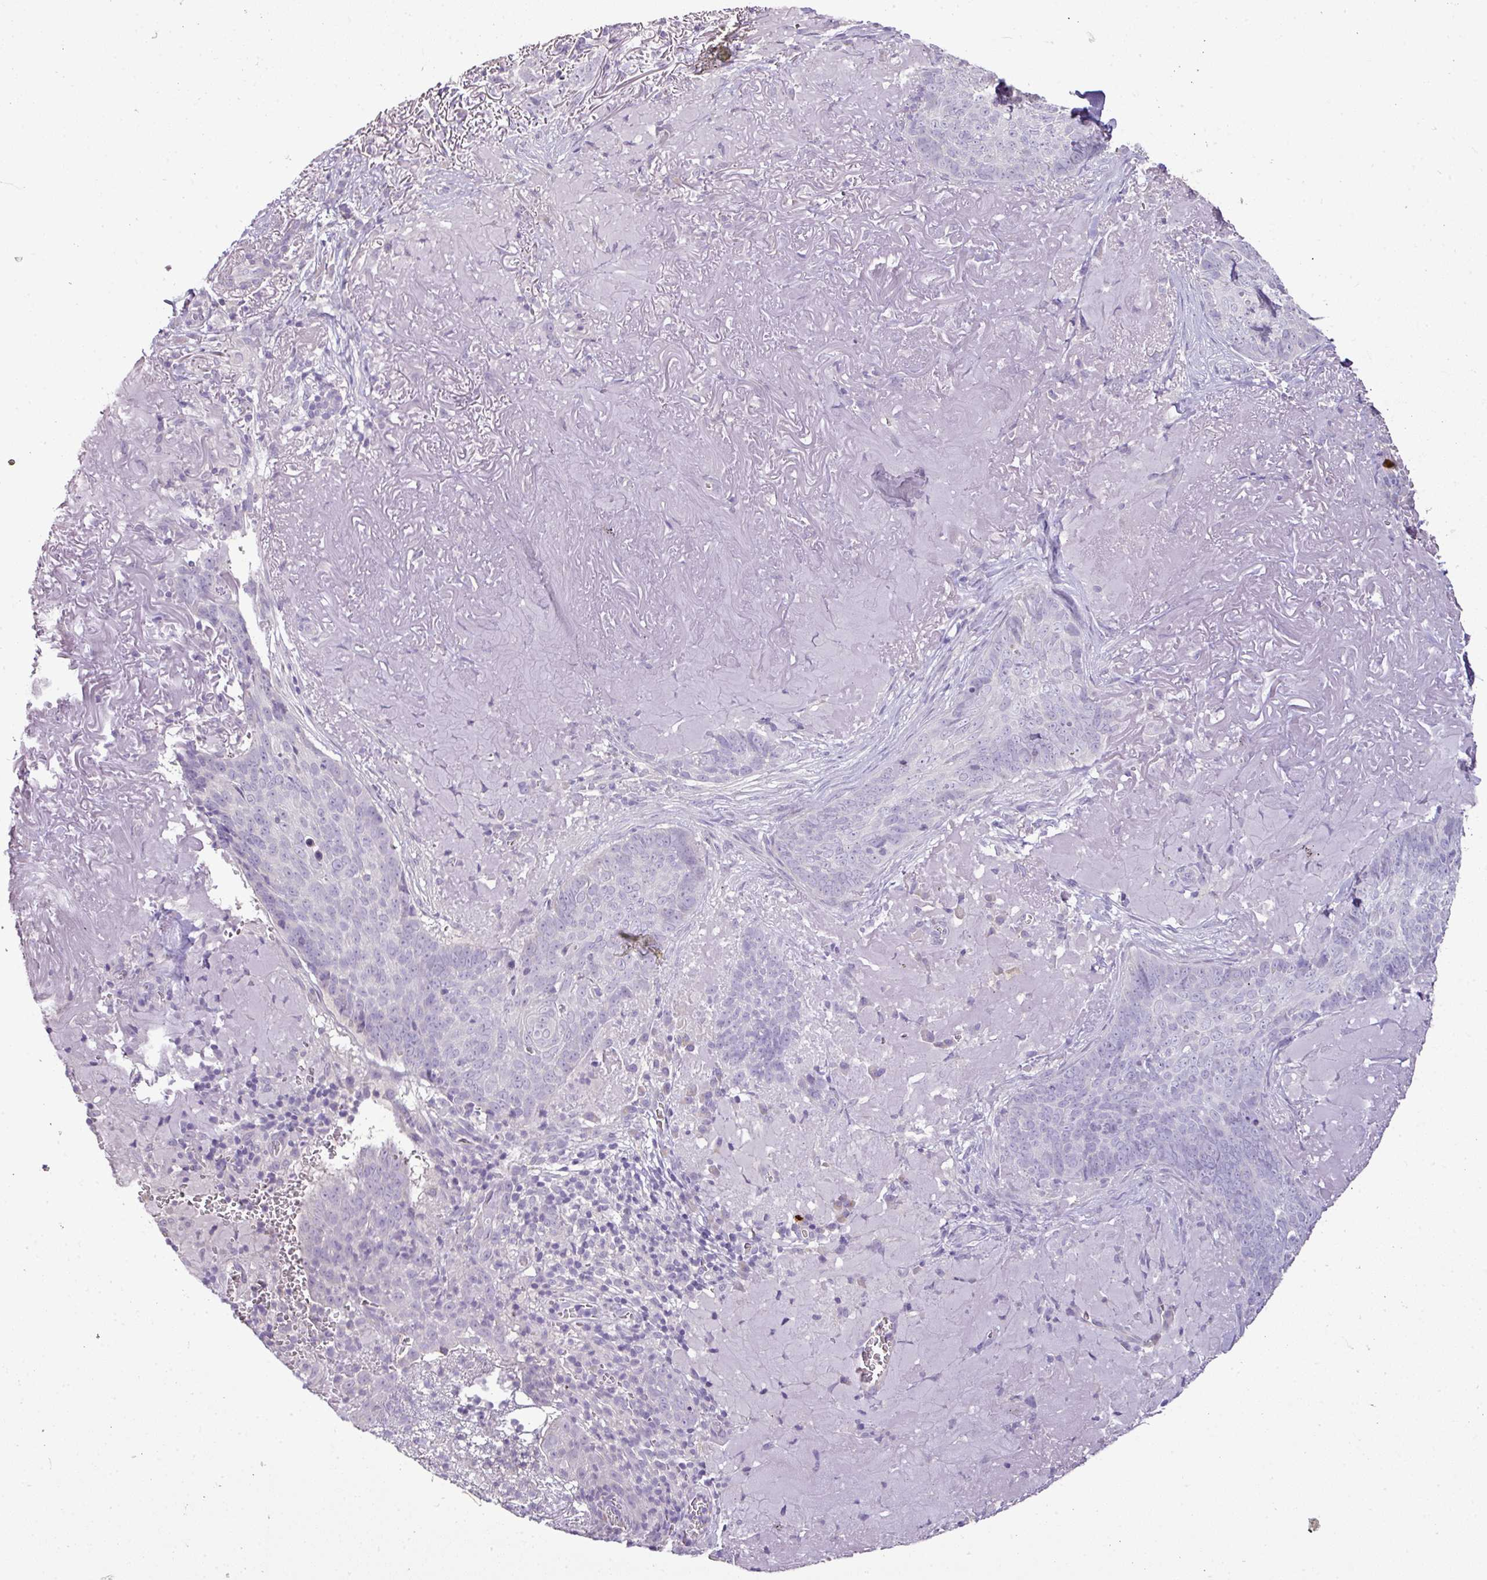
{"staining": {"intensity": "negative", "quantity": "none", "location": "none"}, "tissue": "skin cancer", "cell_type": "Tumor cells", "image_type": "cancer", "snomed": [{"axis": "morphology", "description": "Basal cell carcinoma"}, {"axis": "topography", "description": "Skin"}, {"axis": "topography", "description": "Skin of face"}], "caption": "DAB immunohistochemical staining of human skin basal cell carcinoma exhibits no significant positivity in tumor cells. The staining was performed using DAB to visualize the protein expression in brown, while the nuclei were stained in blue with hematoxylin (Magnification: 20x).", "gene": "BRINP2", "patient": {"sex": "female", "age": 95}}